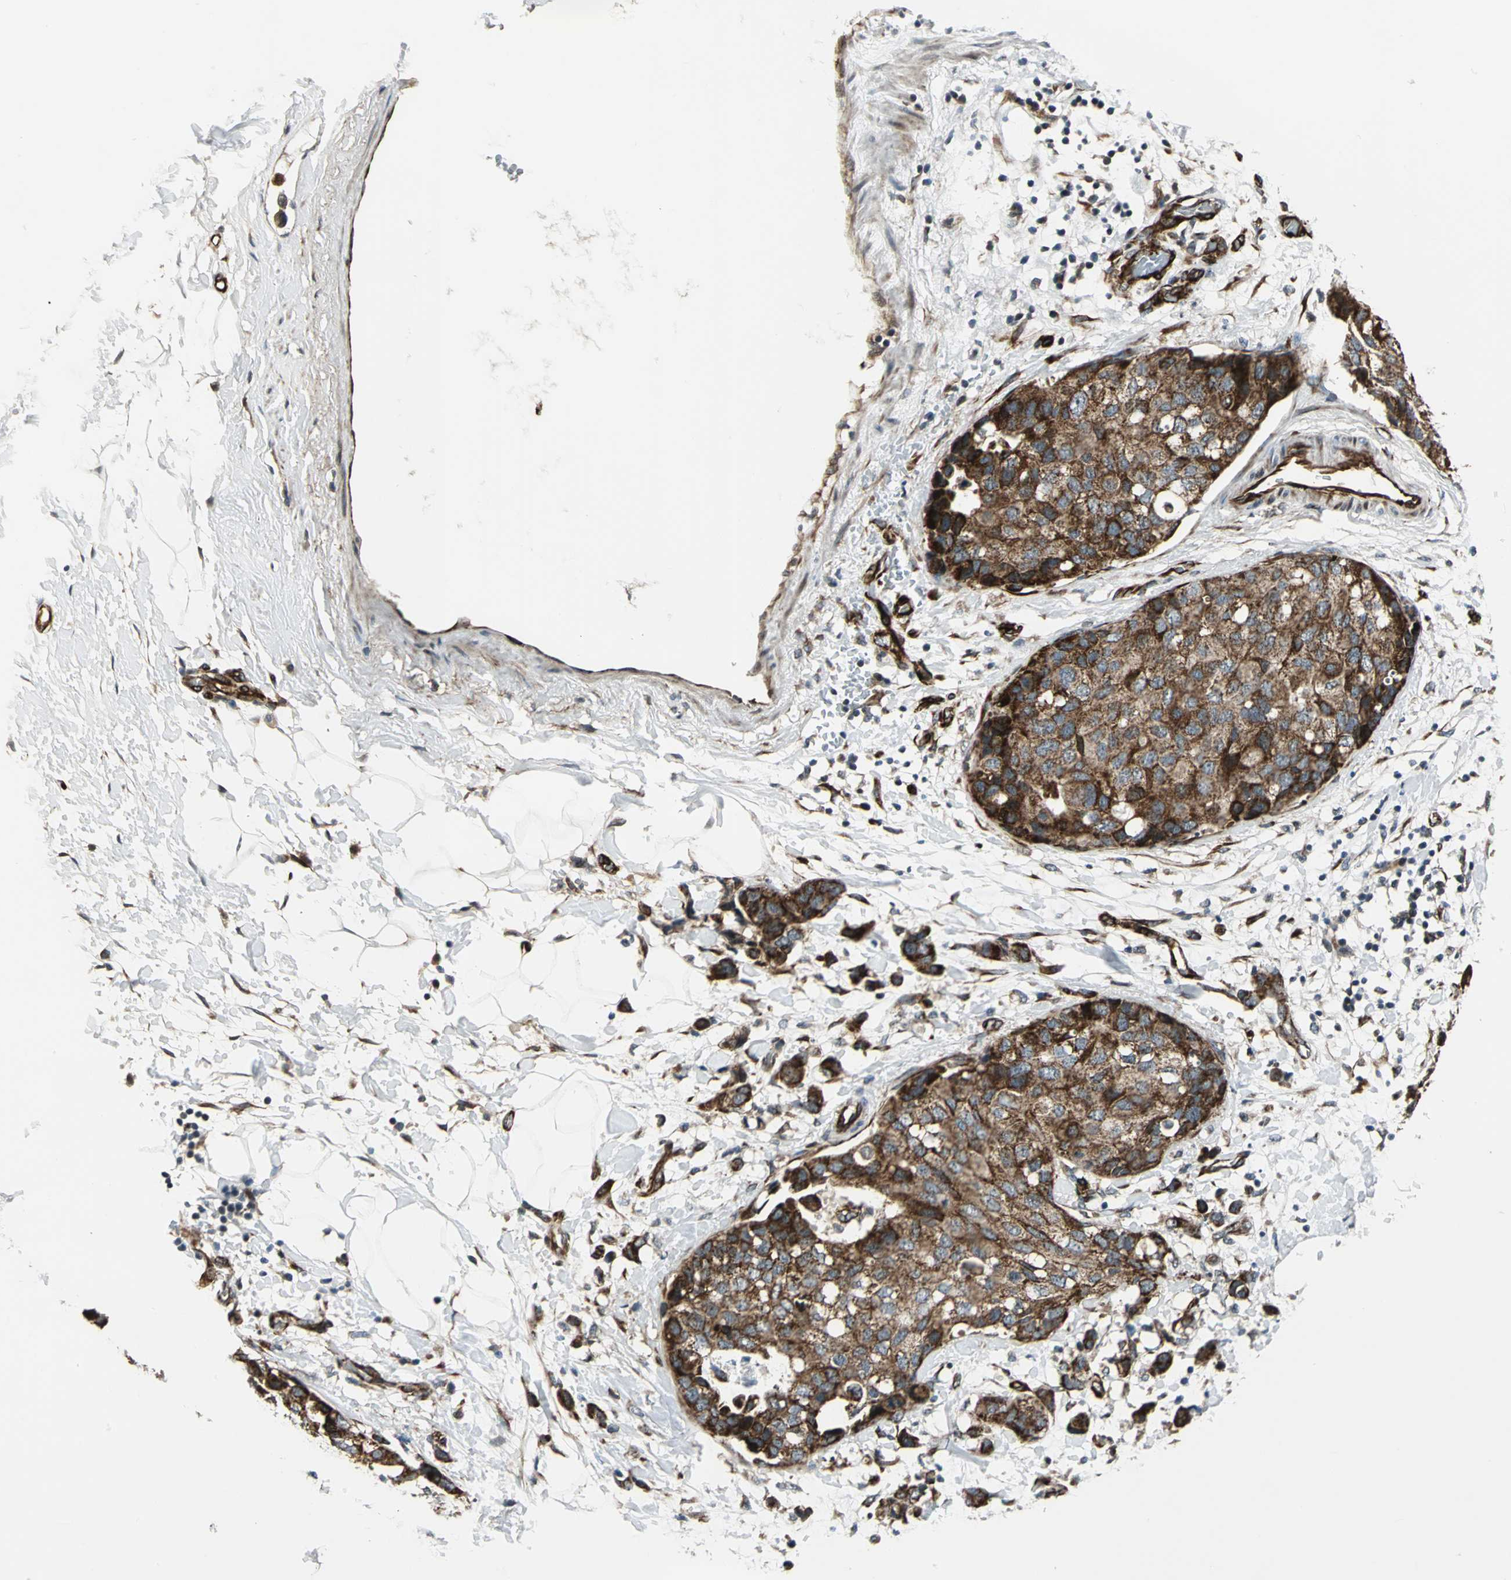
{"staining": {"intensity": "strong", "quantity": ">75%", "location": "cytoplasmic/membranous"}, "tissue": "breast cancer", "cell_type": "Tumor cells", "image_type": "cancer", "snomed": [{"axis": "morphology", "description": "Normal tissue, NOS"}, {"axis": "morphology", "description": "Duct carcinoma"}, {"axis": "topography", "description": "Breast"}], "caption": "This image displays IHC staining of human breast cancer, with high strong cytoplasmic/membranous staining in approximately >75% of tumor cells.", "gene": "EXD2", "patient": {"sex": "female", "age": 50}}